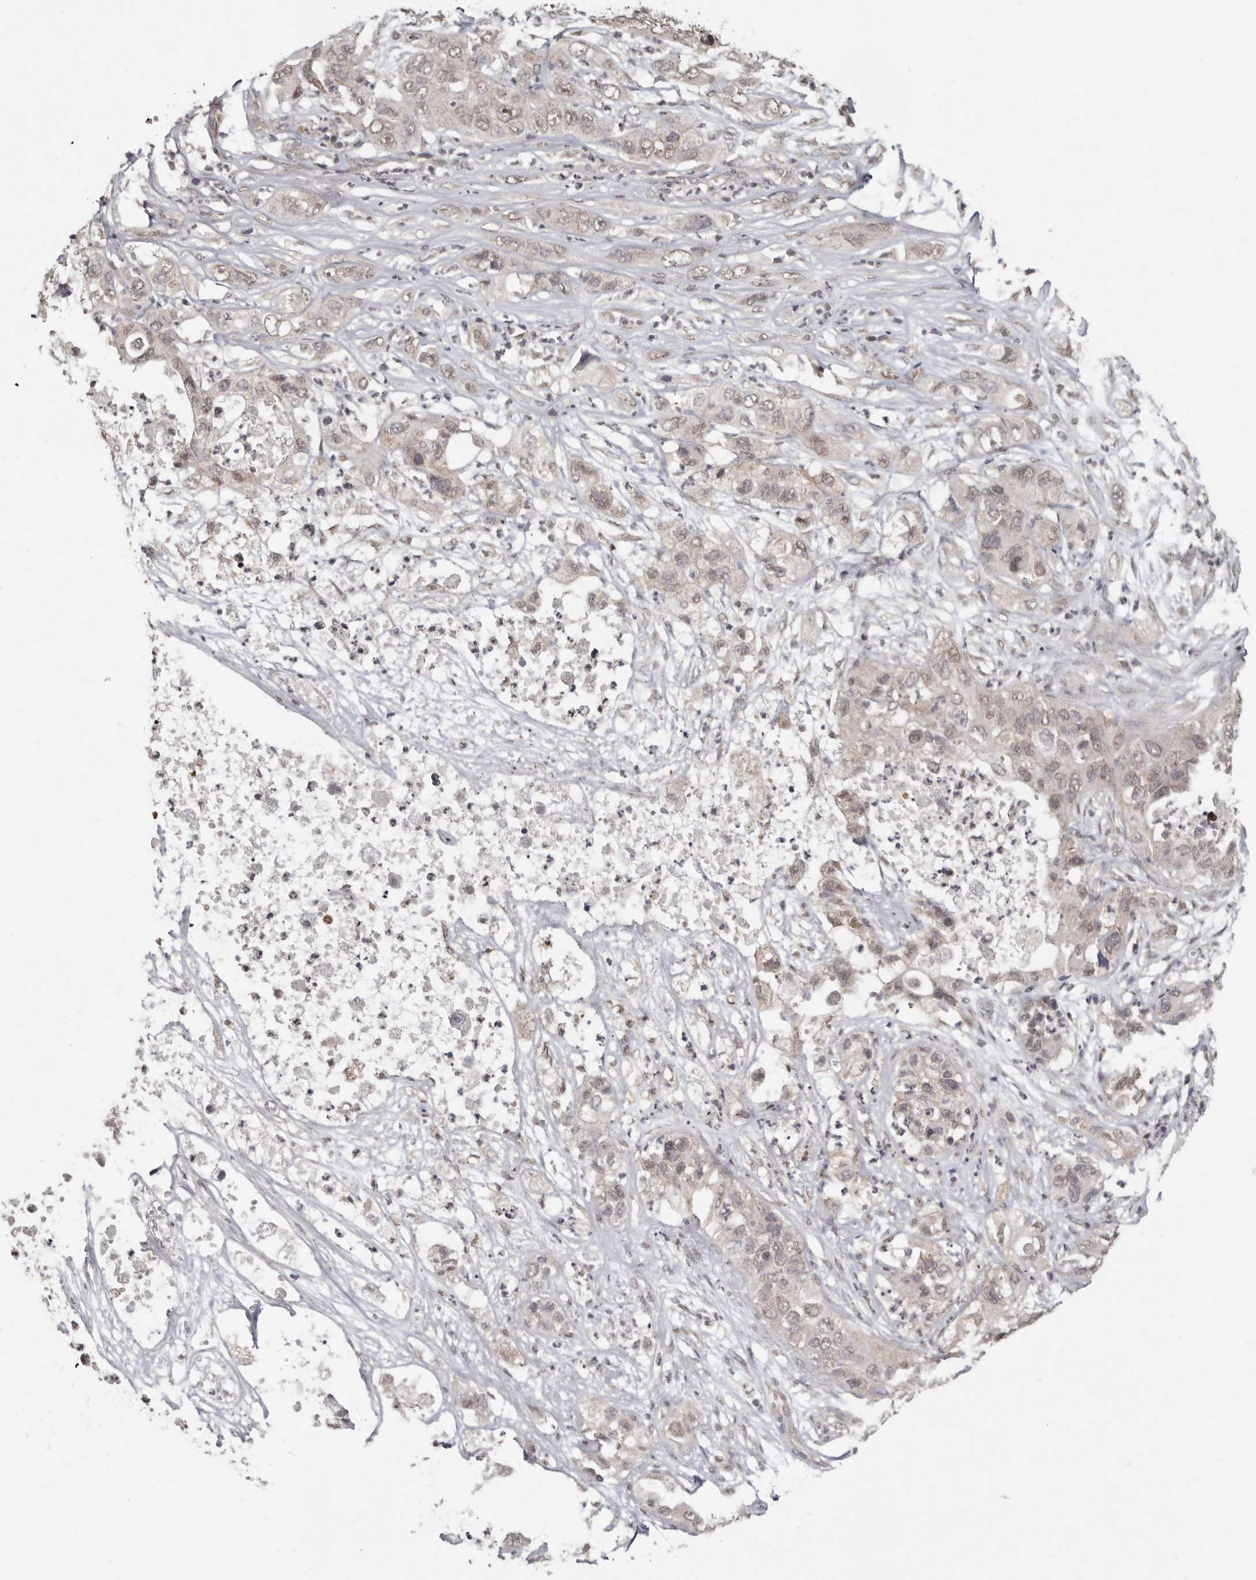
{"staining": {"intensity": "weak", "quantity": ">75%", "location": "cytoplasmic/membranous,nuclear"}, "tissue": "pancreatic cancer", "cell_type": "Tumor cells", "image_type": "cancer", "snomed": [{"axis": "morphology", "description": "Adenocarcinoma, NOS"}, {"axis": "topography", "description": "Pancreas"}], "caption": "Pancreatic cancer (adenocarcinoma) stained with IHC shows weak cytoplasmic/membranous and nuclear staining in about >75% of tumor cells.", "gene": "LINGO2", "patient": {"sex": "female", "age": 78}}